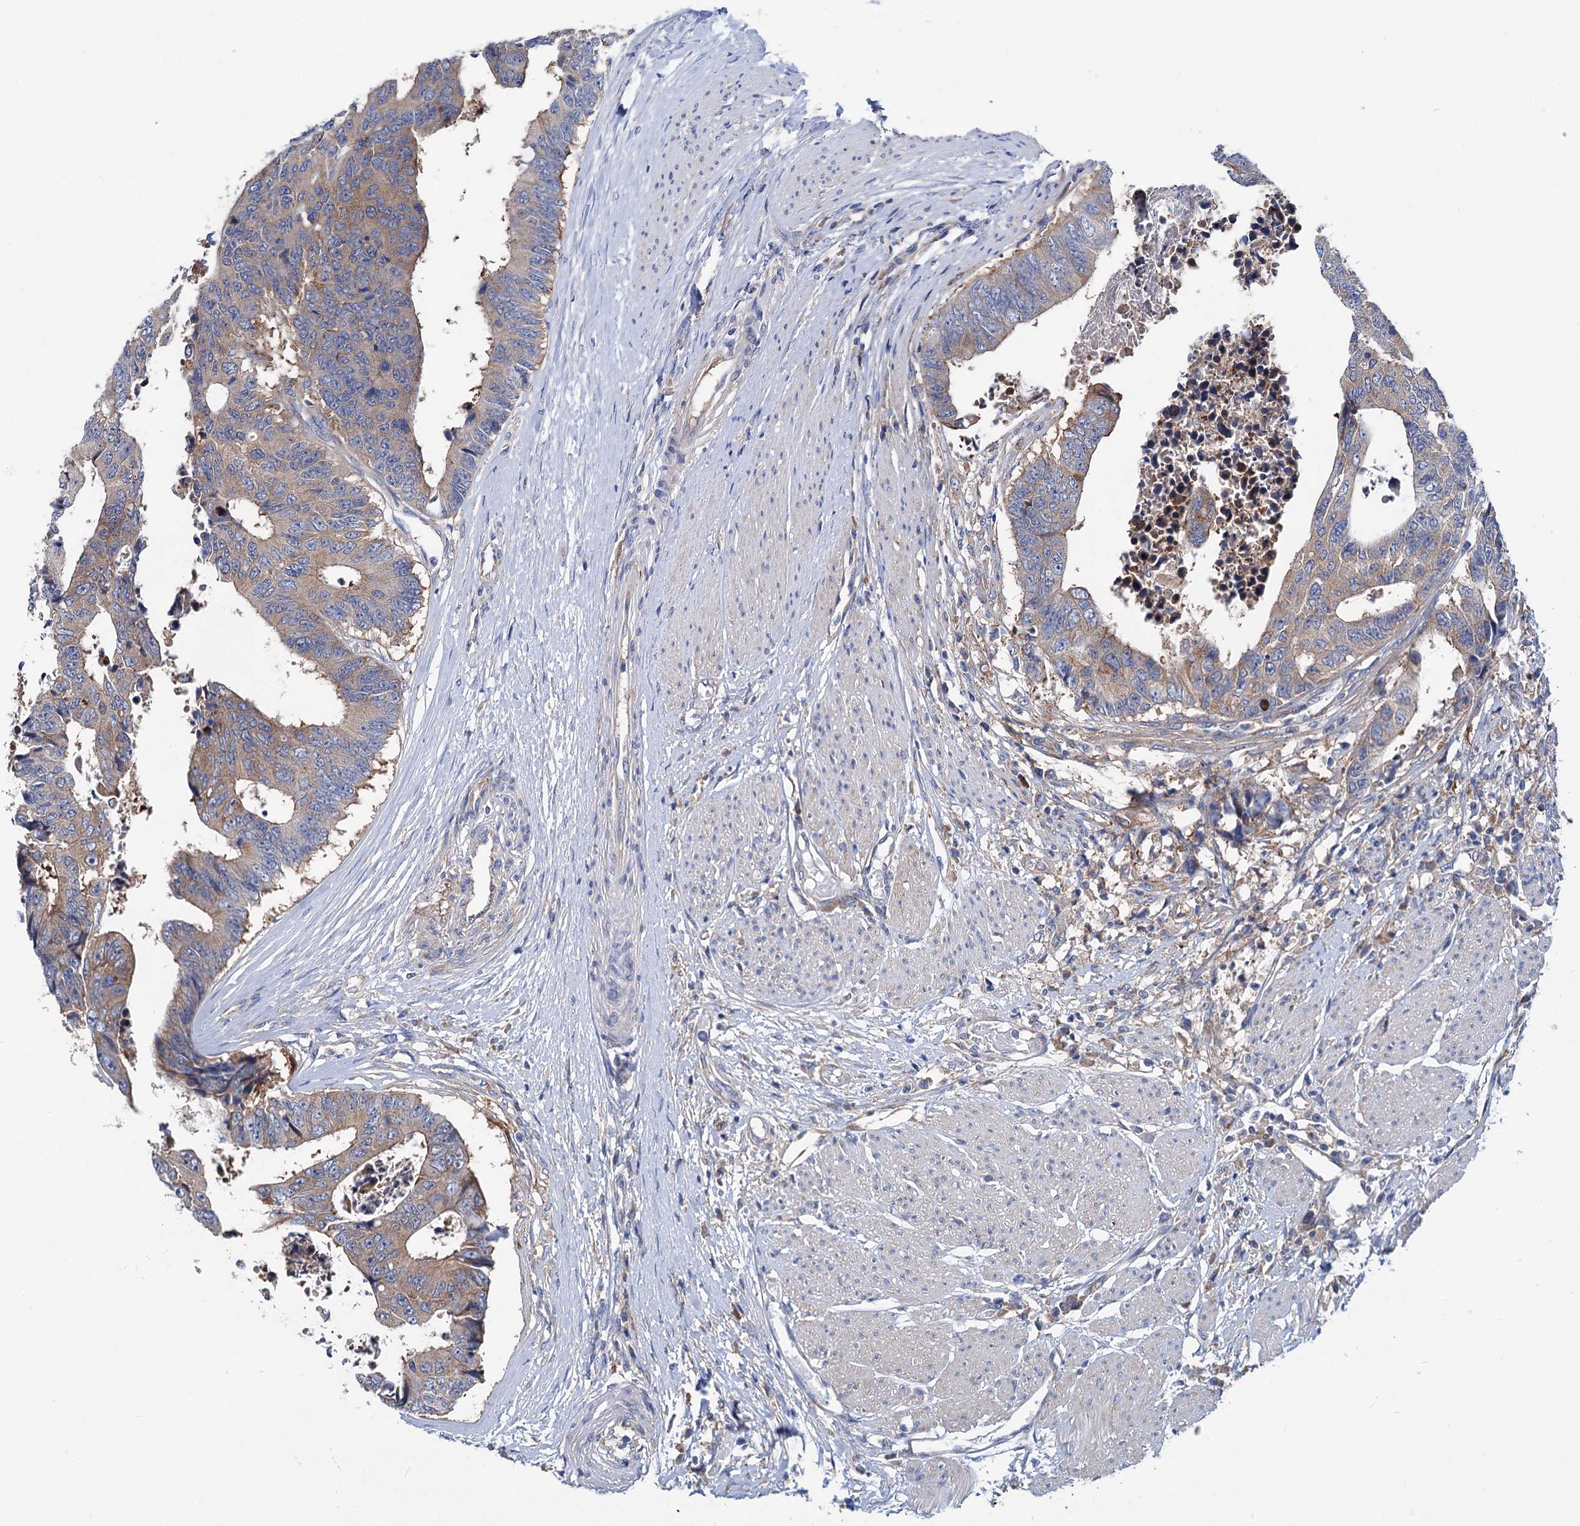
{"staining": {"intensity": "weak", "quantity": "<25%", "location": "cytoplasmic/membranous"}, "tissue": "colorectal cancer", "cell_type": "Tumor cells", "image_type": "cancer", "snomed": [{"axis": "morphology", "description": "Adenocarcinoma, NOS"}, {"axis": "topography", "description": "Rectum"}], "caption": "Immunohistochemistry (IHC) of colorectal adenocarcinoma shows no expression in tumor cells.", "gene": "TRIM55", "patient": {"sex": "male", "age": 84}}